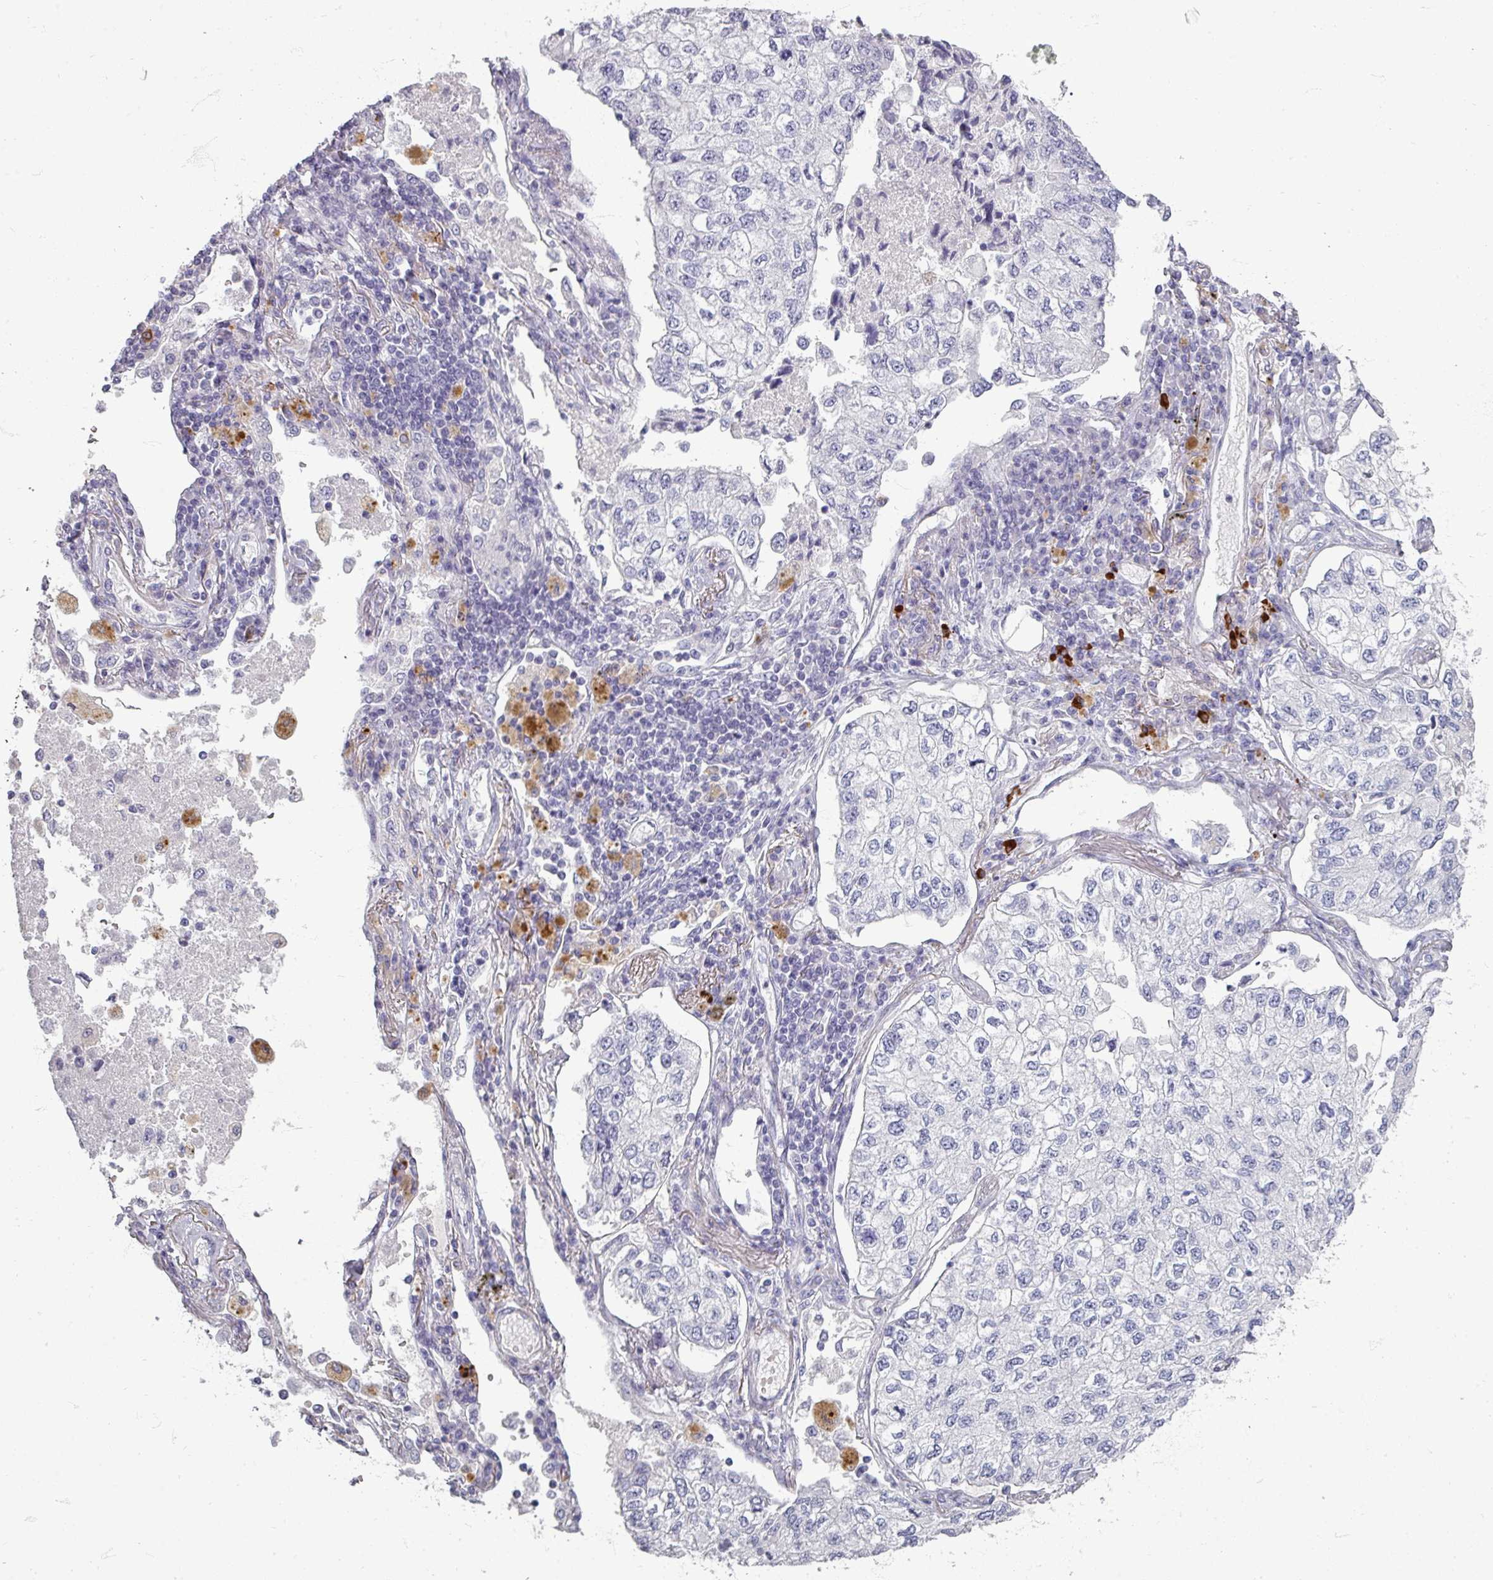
{"staining": {"intensity": "negative", "quantity": "none", "location": "none"}, "tissue": "lung cancer", "cell_type": "Tumor cells", "image_type": "cancer", "snomed": [{"axis": "morphology", "description": "Adenocarcinoma, NOS"}, {"axis": "topography", "description": "Lung"}], "caption": "The micrograph displays no staining of tumor cells in lung cancer. (Brightfield microscopy of DAB immunohistochemistry (IHC) at high magnification).", "gene": "ZNF878", "patient": {"sex": "male", "age": 63}}